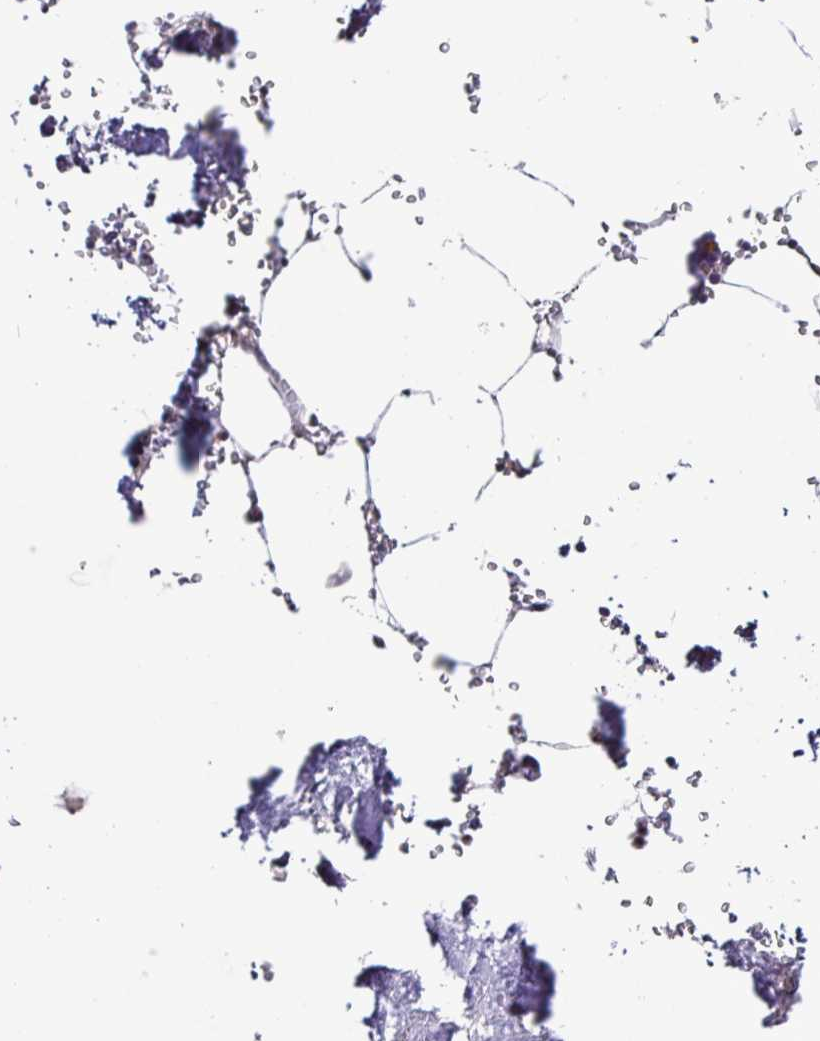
{"staining": {"intensity": "moderate", "quantity": "<25%", "location": "nuclear"}, "tissue": "bone marrow", "cell_type": "Hematopoietic cells", "image_type": "normal", "snomed": [{"axis": "morphology", "description": "Normal tissue, NOS"}, {"axis": "topography", "description": "Bone marrow"}], "caption": "Protein staining of normal bone marrow displays moderate nuclear expression in about <25% of hematopoietic cells. The protein of interest is stained brown, and the nuclei are stained in blue (DAB IHC with brightfield microscopy, high magnification).", "gene": "NUP188", "patient": {"sex": "male", "age": 54}}